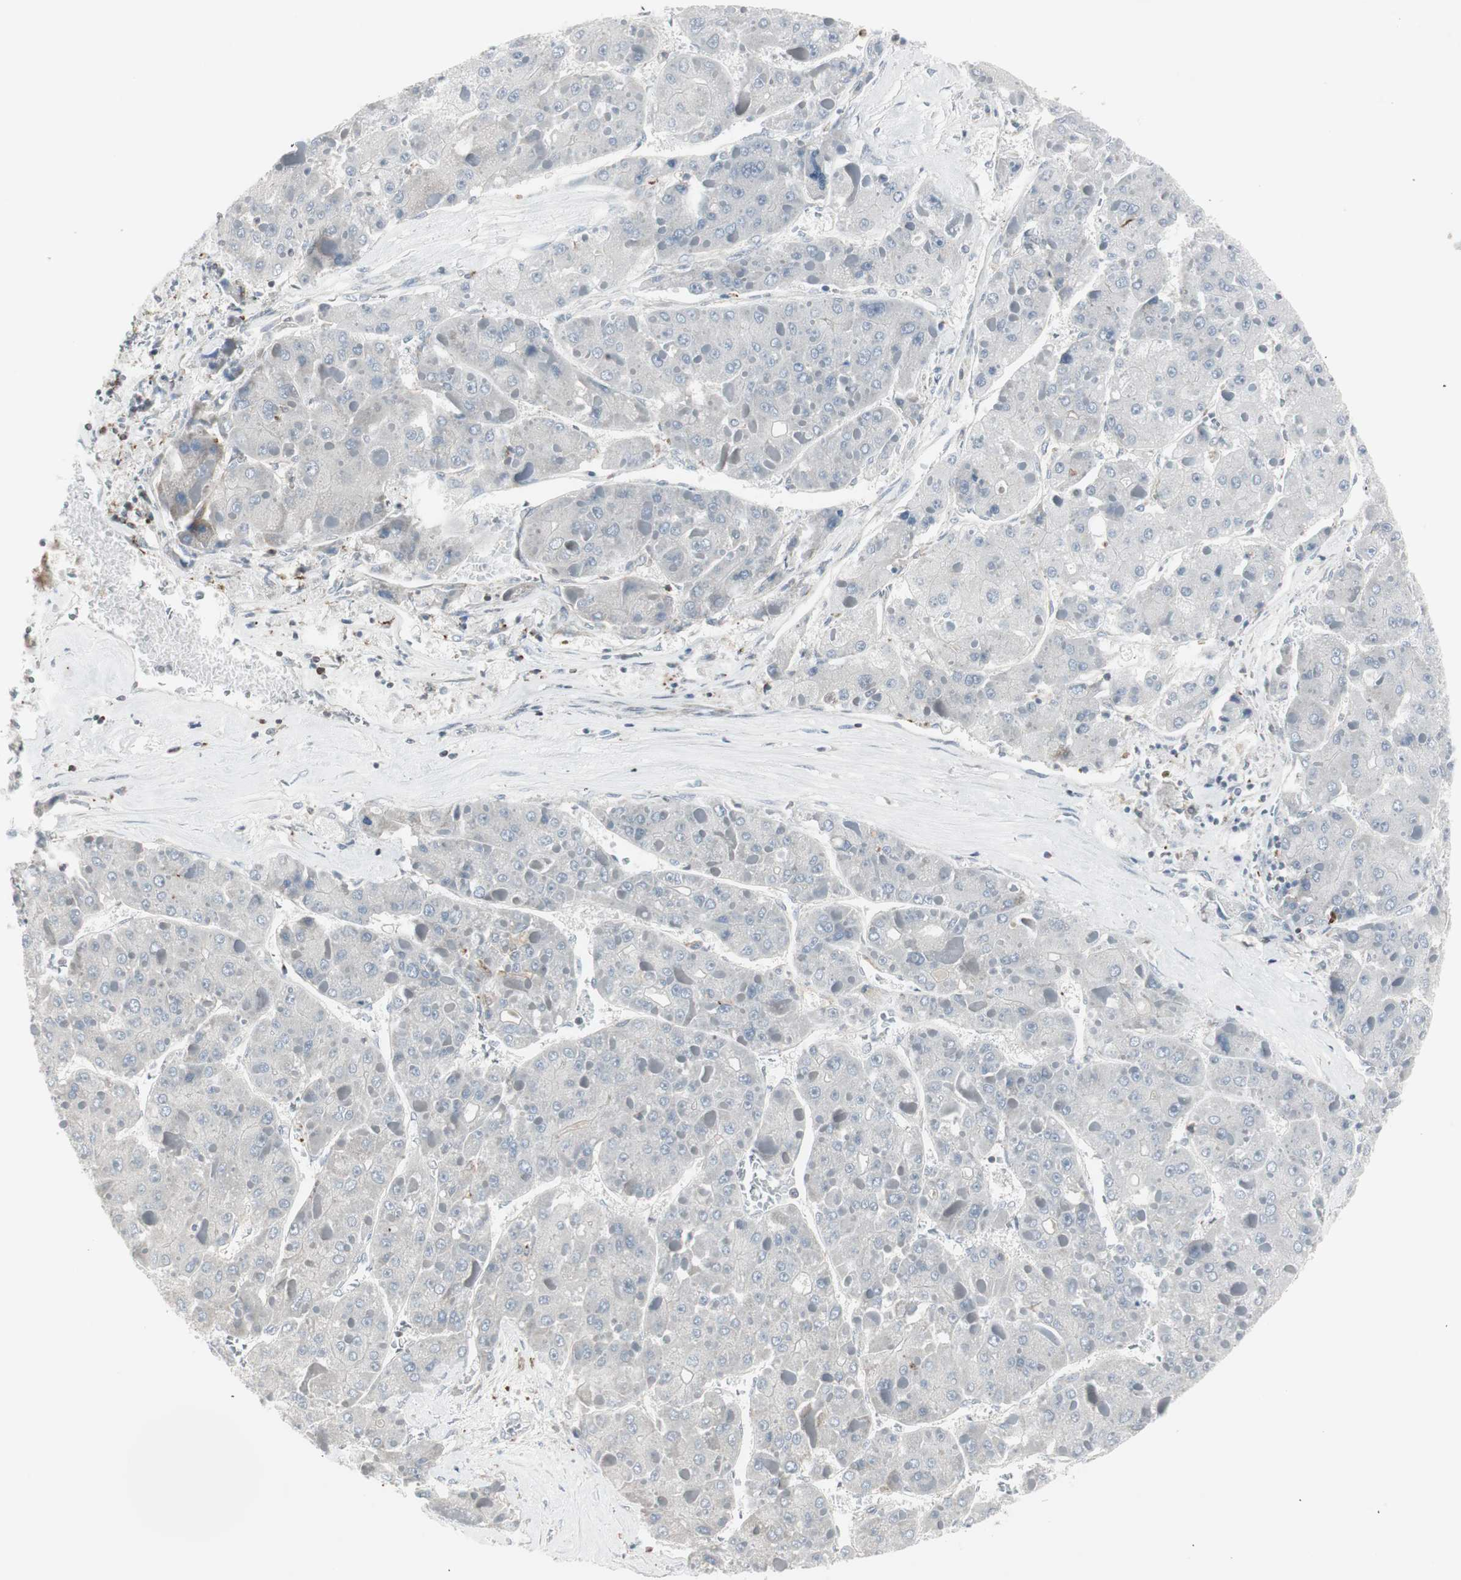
{"staining": {"intensity": "negative", "quantity": "none", "location": "none"}, "tissue": "liver cancer", "cell_type": "Tumor cells", "image_type": "cancer", "snomed": [{"axis": "morphology", "description": "Carcinoma, Hepatocellular, NOS"}, {"axis": "topography", "description": "Liver"}], "caption": "The photomicrograph displays no significant positivity in tumor cells of liver cancer.", "gene": "MAP4K4", "patient": {"sex": "female", "age": 73}}